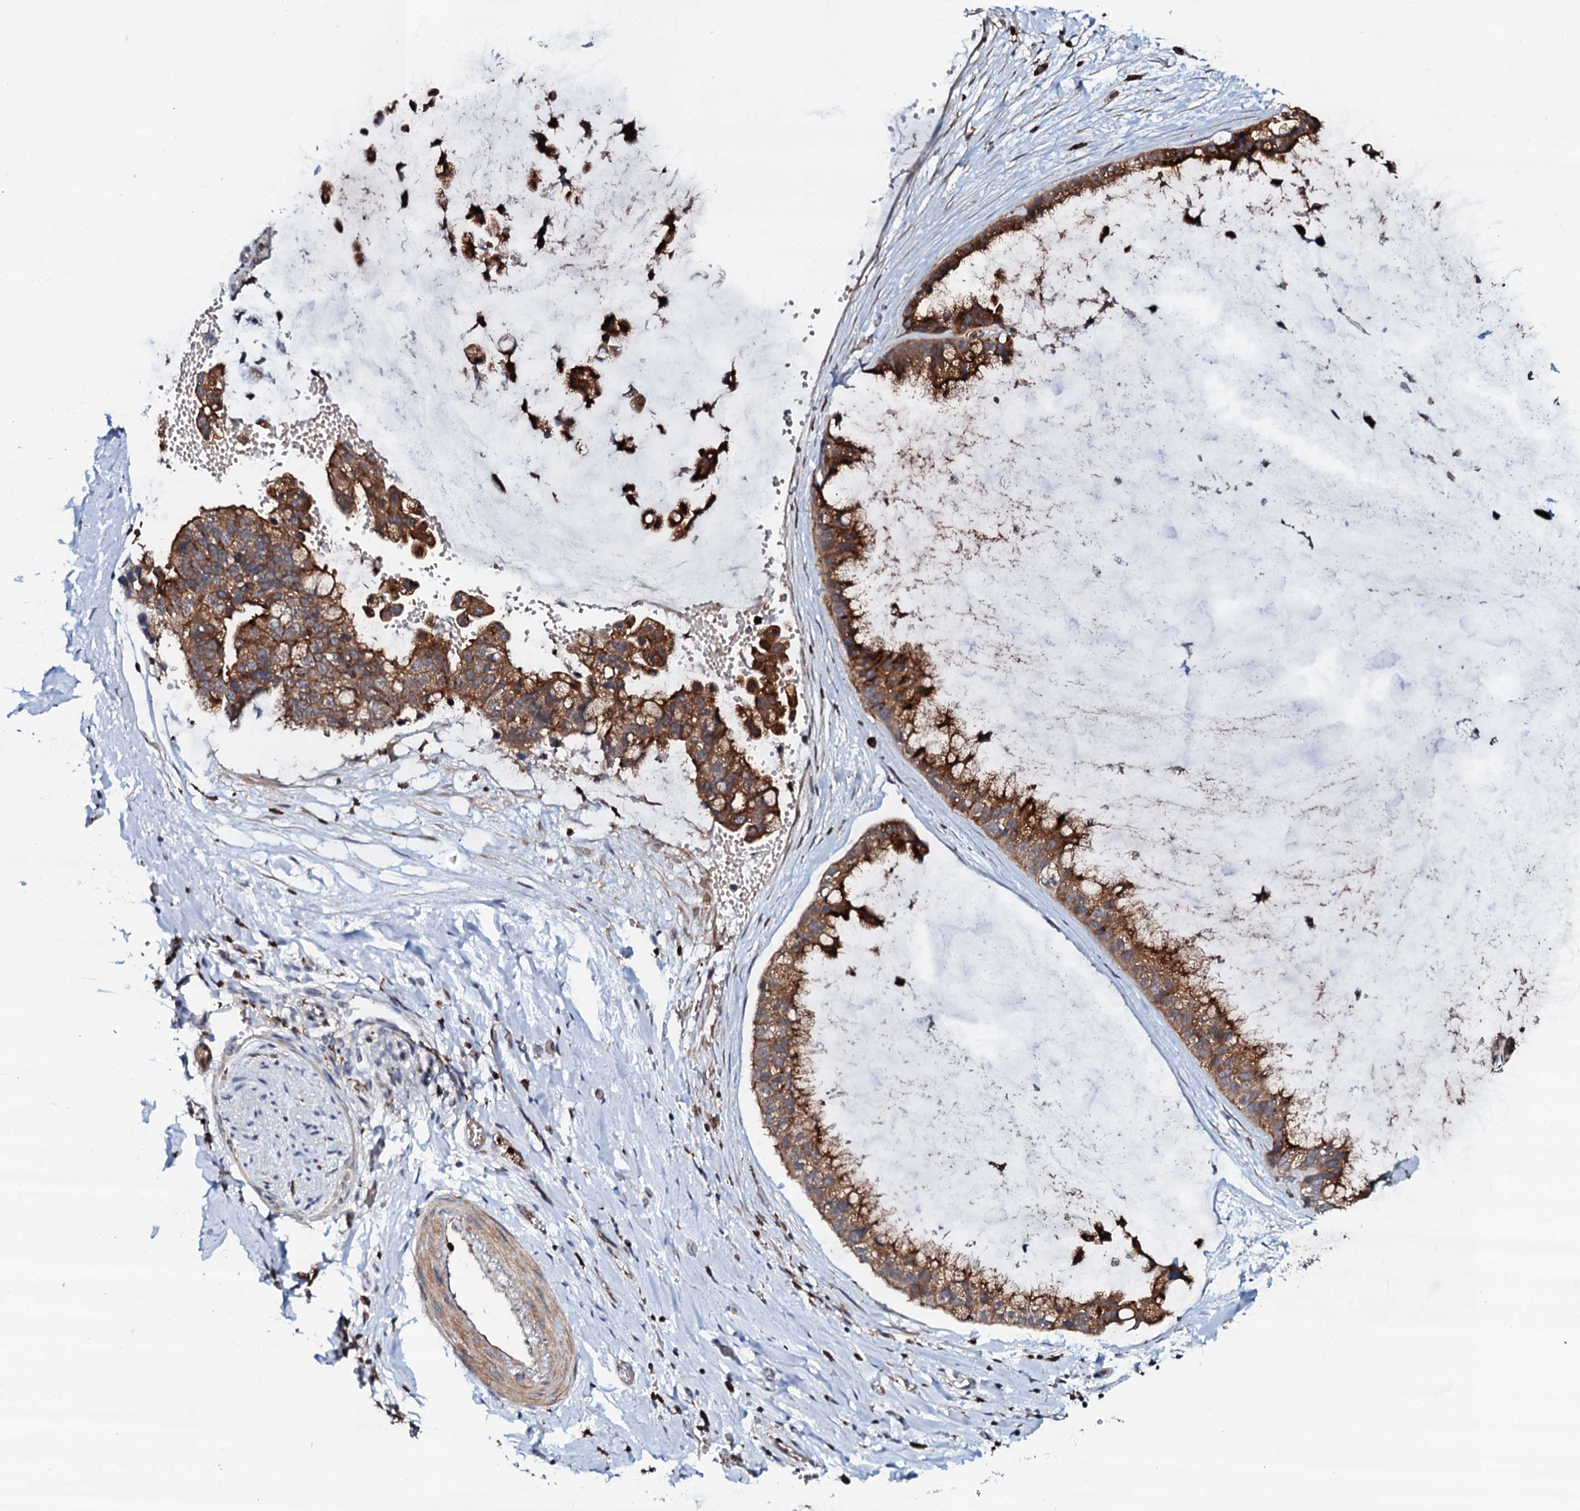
{"staining": {"intensity": "strong", "quantity": ">75%", "location": "cytoplasmic/membranous"}, "tissue": "ovarian cancer", "cell_type": "Tumor cells", "image_type": "cancer", "snomed": [{"axis": "morphology", "description": "Cystadenocarcinoma, mucinous, NOS"}, {"axis": "topography", "description": "Ovary"}], "caption": "Immunohistochemistry of ovarian mucinous cystadenocarcinoma demonstrates high levels of strong cytoplasmic/membranous expression in approximately >75% of tumor cells.", "gene": "VAMP8", "patient": {"sex": "female", "age": 39}}